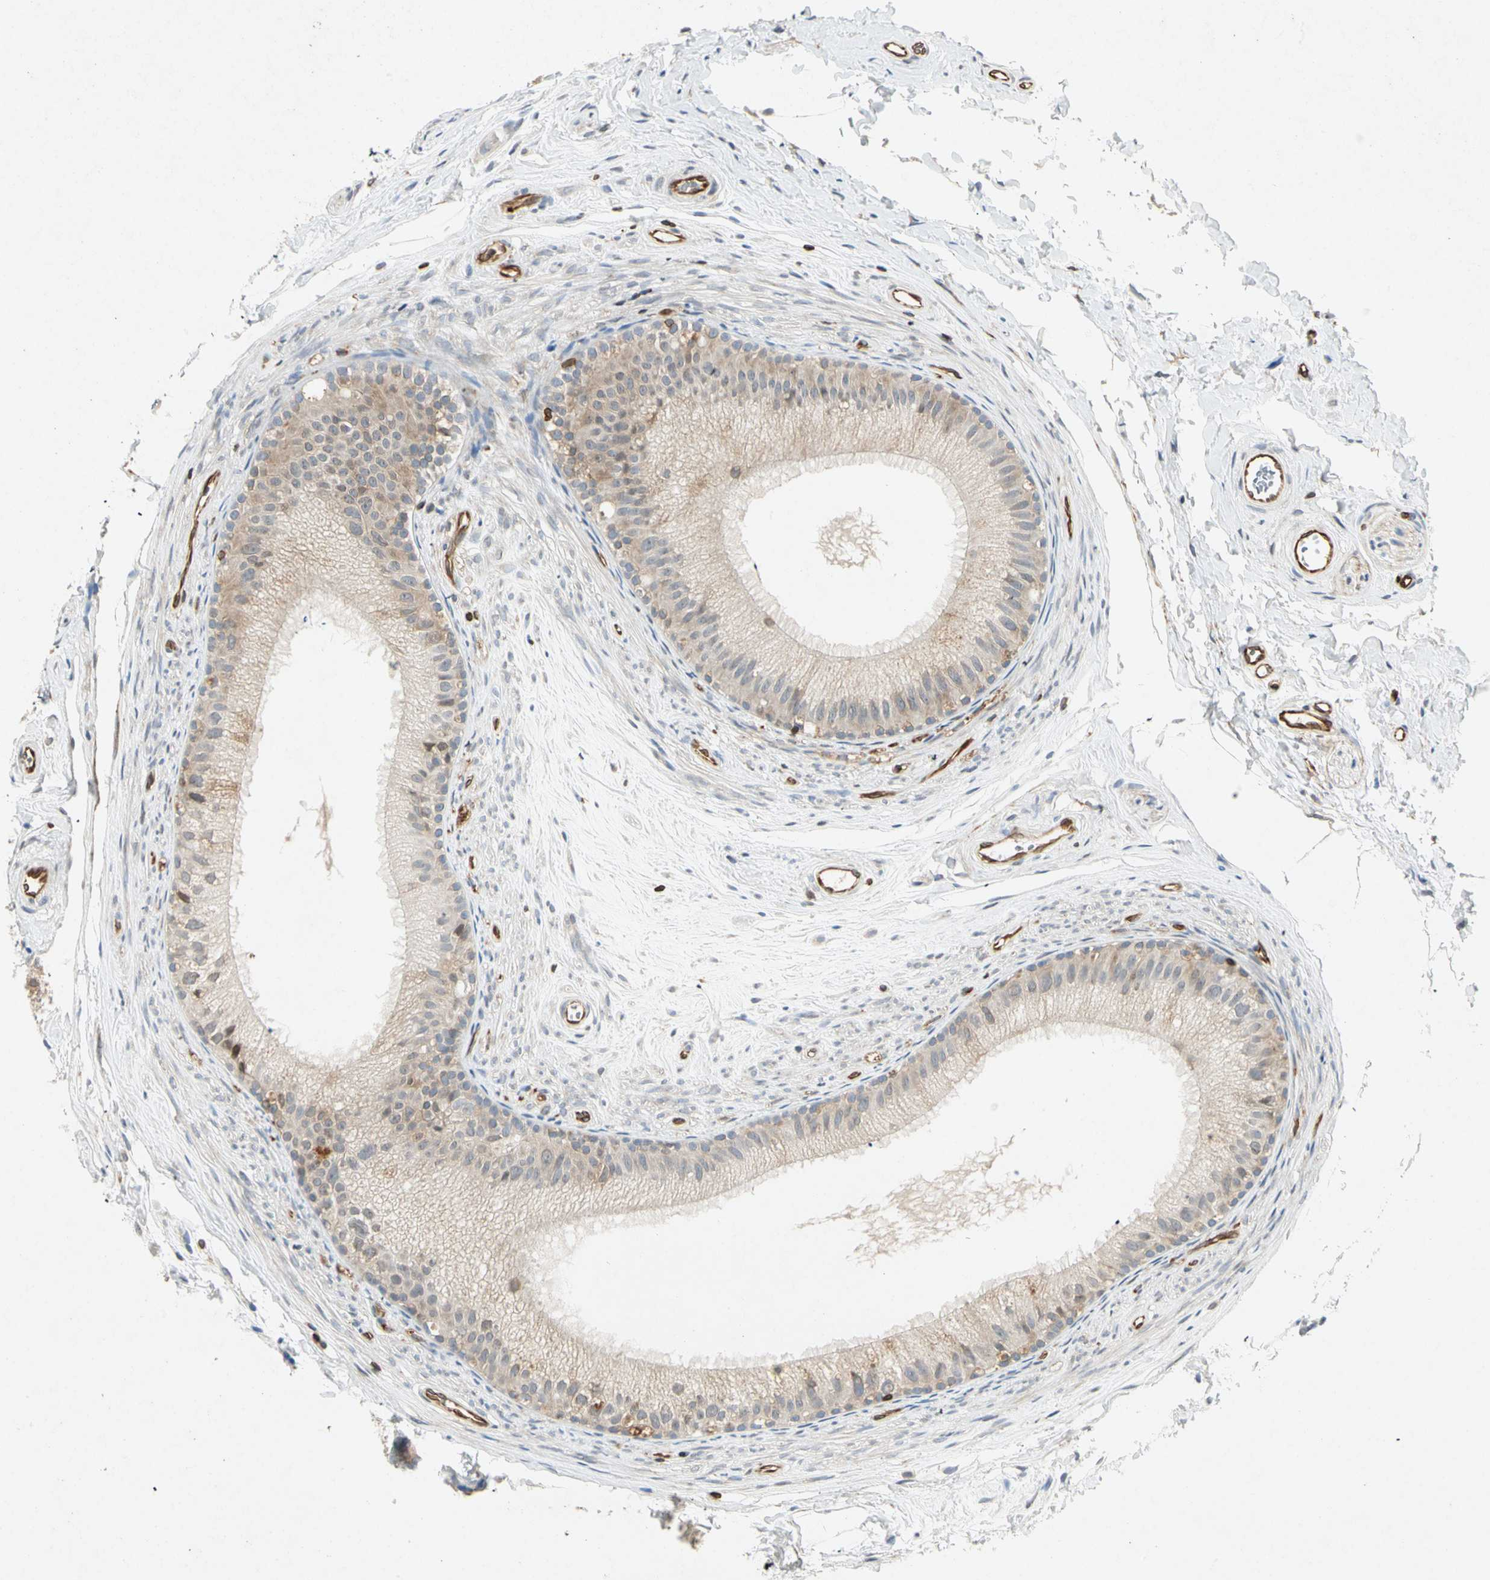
{"staining": {"intensity": "weak", "quantity": ">75%", "location": "cytoplasmic/membranous"}, "tissue": "epididymis", "cell_type": "Glandular cells", "image_type": "normal", "snomed": [{"axis": "morphology", "description": "Normal tissue, NOS"}, {"axis": "topography", "description": "Epididymis"}], "caption": "About >75% of glandular cells in normal human epididymis reveal weak cytoplasmic/membranous protein positivity as visualized by brown immunohistochemical staining.", "gene": "TAPBP", "patient": {"sex": "male", "age": 56}}